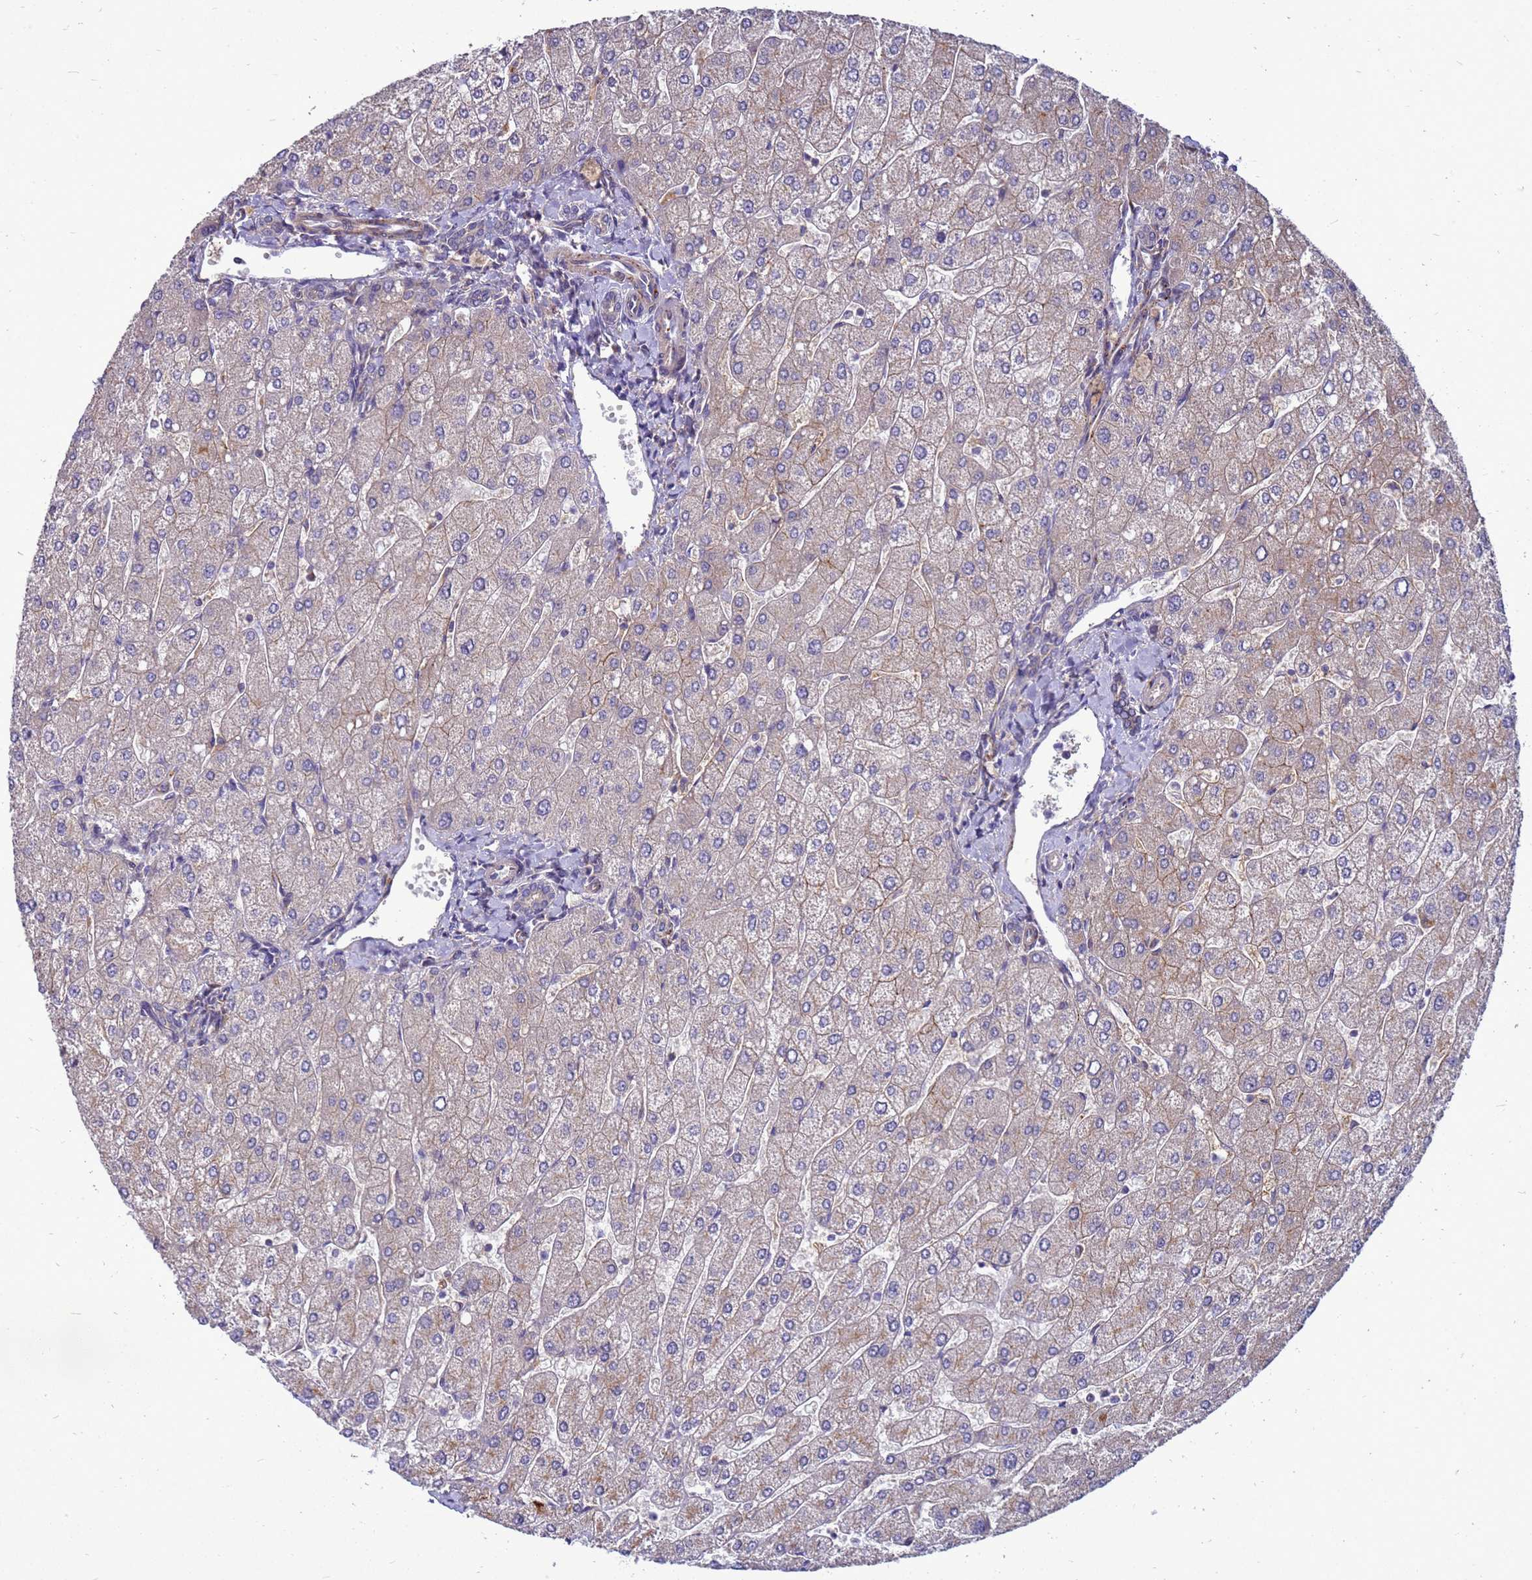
{"staining": {"intensity": "weak", "quantity": ">75%", "location": "cytoplasmic/membranous"}, "tissue": "liver", "cell_type": "Cholangiocytes", "image_type": "normal", "snomed": [{"axis": "morphology", "description": "Normal tissue, NOS"}, {"axis": "topography", "description": "Liver"}], "caption": "Cholangiocytes demonstrate low levels of weak cytoplasmic/membranous positivity in approximately >75% of cells in normal human liver. (DAB (3,3'-diaminobenzidine) = brown stain, brightfield microscopy at high magnification).", "gene": "ENOPH1", "patient": {"sex": "male", "age": 55}}